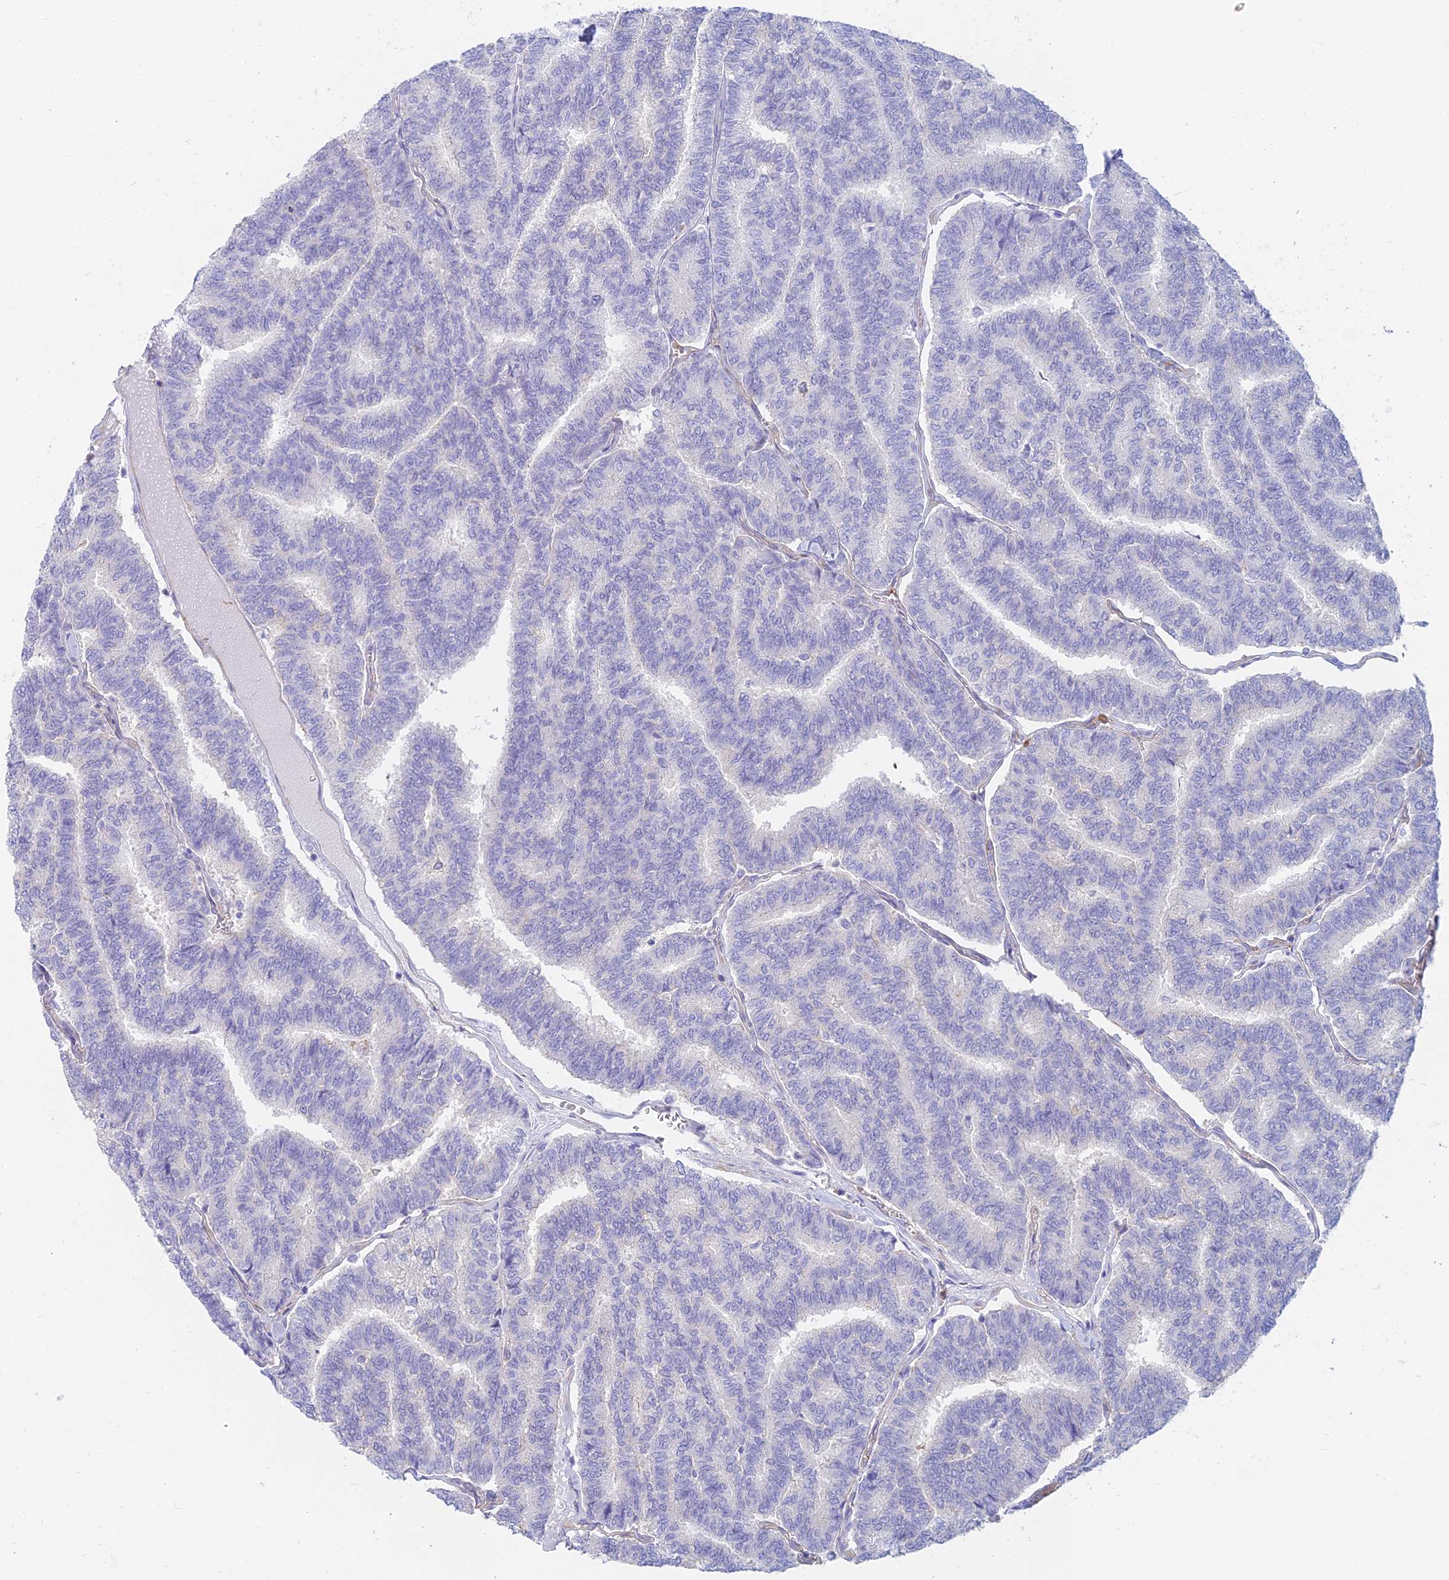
{"staining": {"intensity": "negative", "quantity": "none", "location": "none"}, "tissue": "thyroid cancer", "cell_type": "Tumor cells", "image_type": "cancer", "snomed": [{"axis": "morphology", "description": "Papillary adenocarcinoma, NOS"}, {"axis": "topography", "description": "Thyroid gland"}], "caption": "An image of thyroid cancer (papillary adenocarcinoma) stained for a protein demonstrates no brown staining in tumor cells.", "gene": "STRN4", "patient": {"sex": "female", "age": 35}}